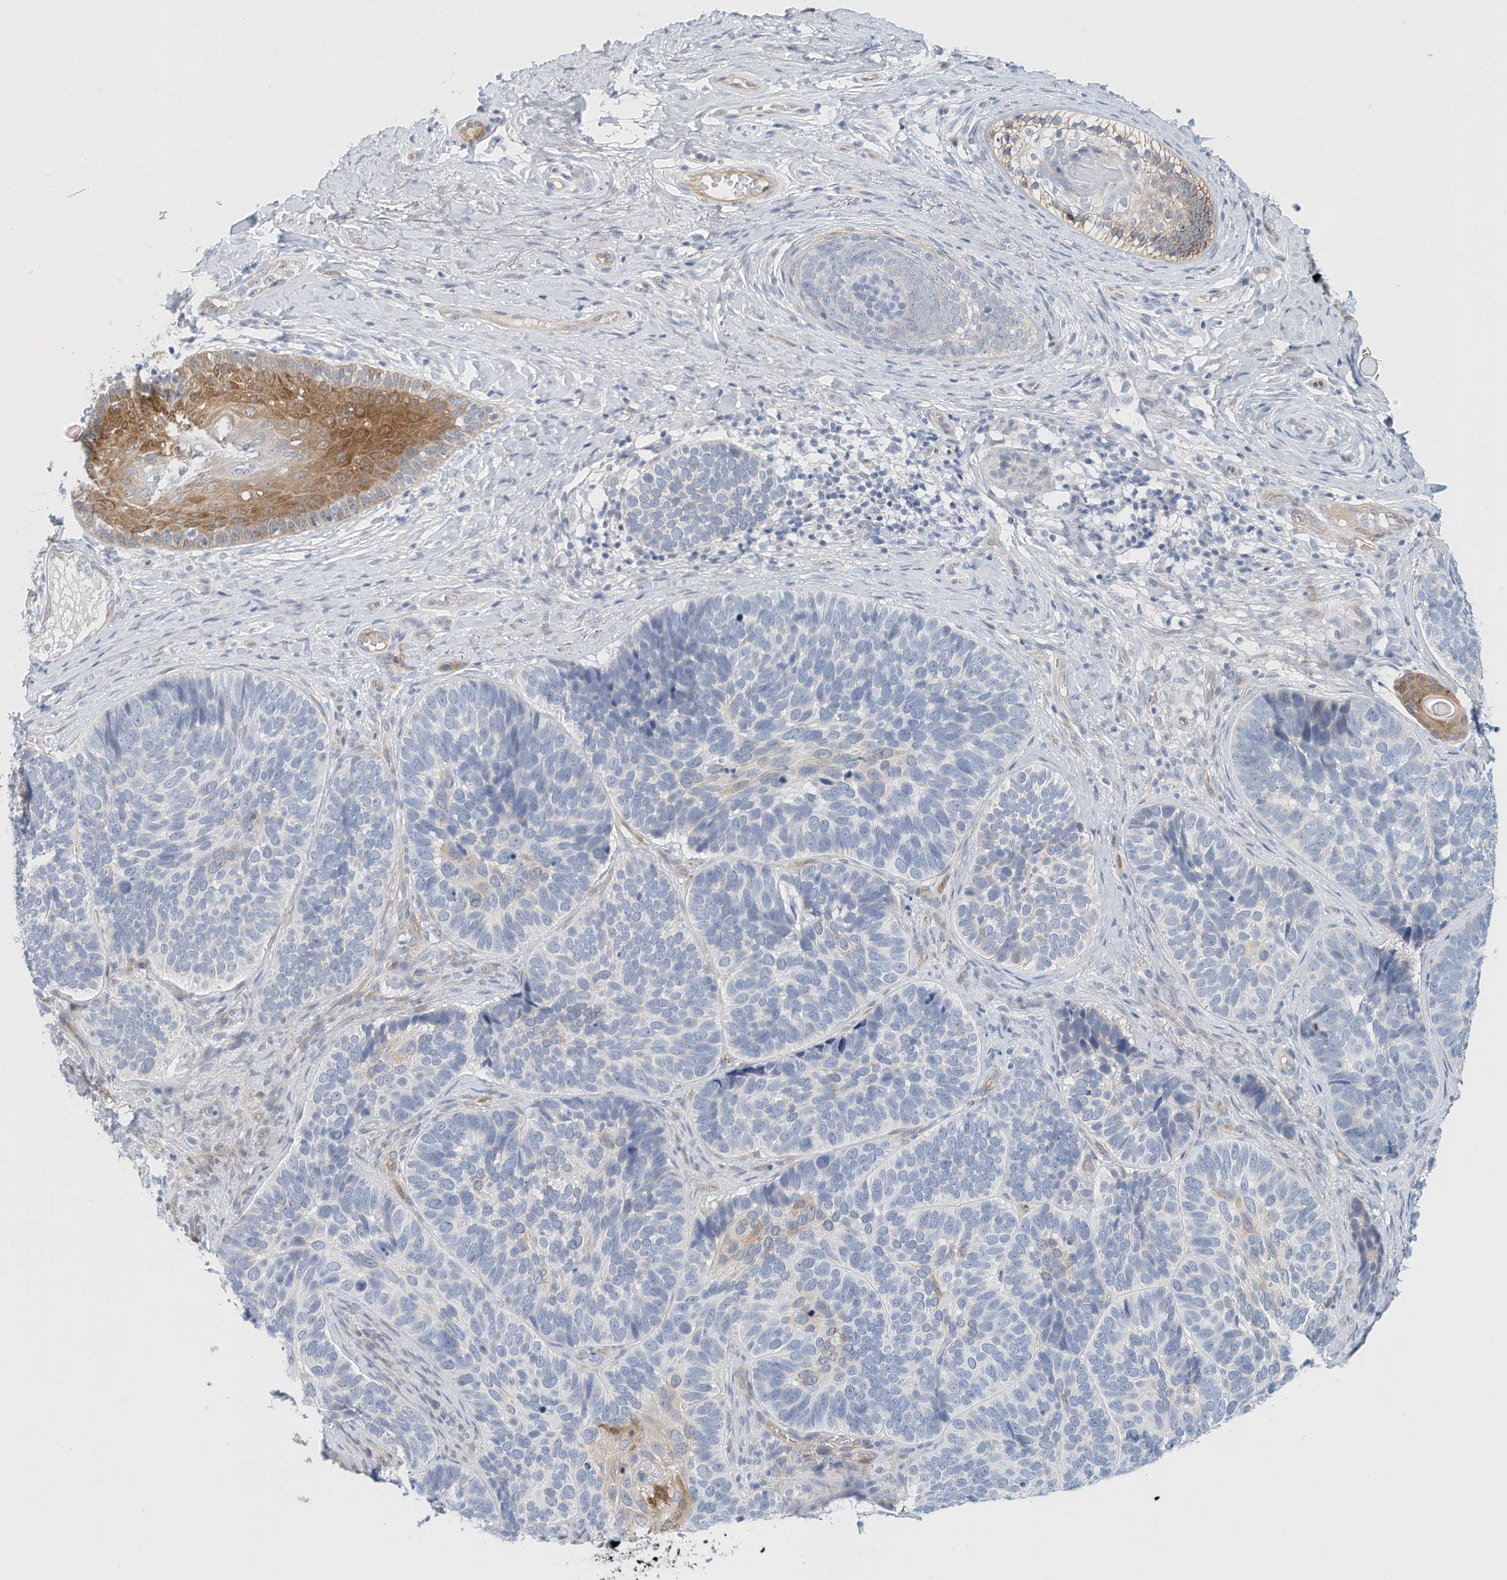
{"staining": {"intensity": "negative", "quantity": "none", "location": "none"}, "tissue": "skin cancer", "cell_type": "Tumor cells", "image_type": "cancer", "snomed": [{"axis": "morphology", "description": "Basal cell carcinoma"}, {"axis": "topography", "description": "Skin"}], "caption": "This is an immunohistochemistry photomicrograph of human skin cancer. There is no staining in tumor cells.", "gene": "ARHGAP28", "patient": {"sex": "male", "age": 62}}